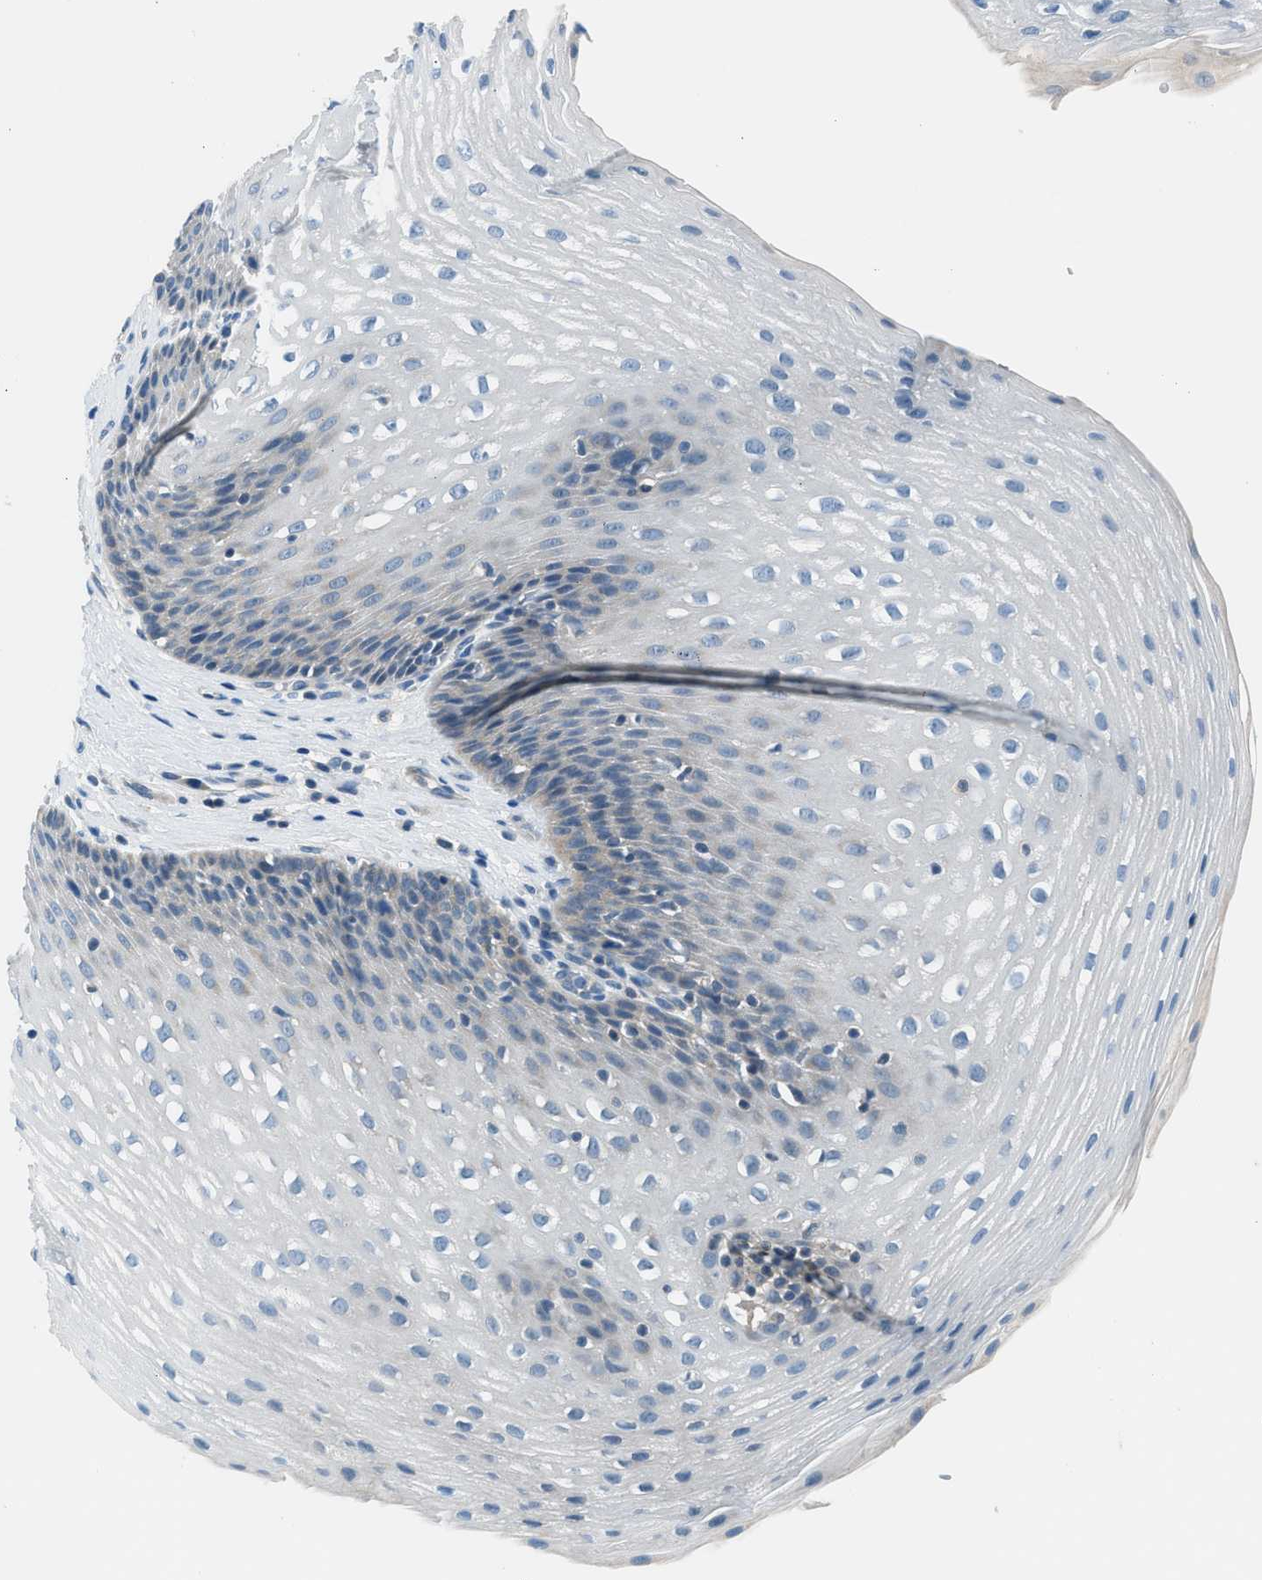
{"staining": {"intensity": "negative", "quantity": "none", "location": "none"}, "tissue": "esophagus", "cell_type": "Squamous epithelial cells", "image_type": "normal", "snomed": [{"axis": "morphology", "description": "Normal tissue, NOS"}, {"axis": "topography", "description": "Esophagus"}], "caption": "This is a micrograph of immunohistochemistry staining of benign esophagus, which shows no staining in squamous epithelial cells.", "gene": "ACP1", "patient": {"sex": "male", "age": 48}}